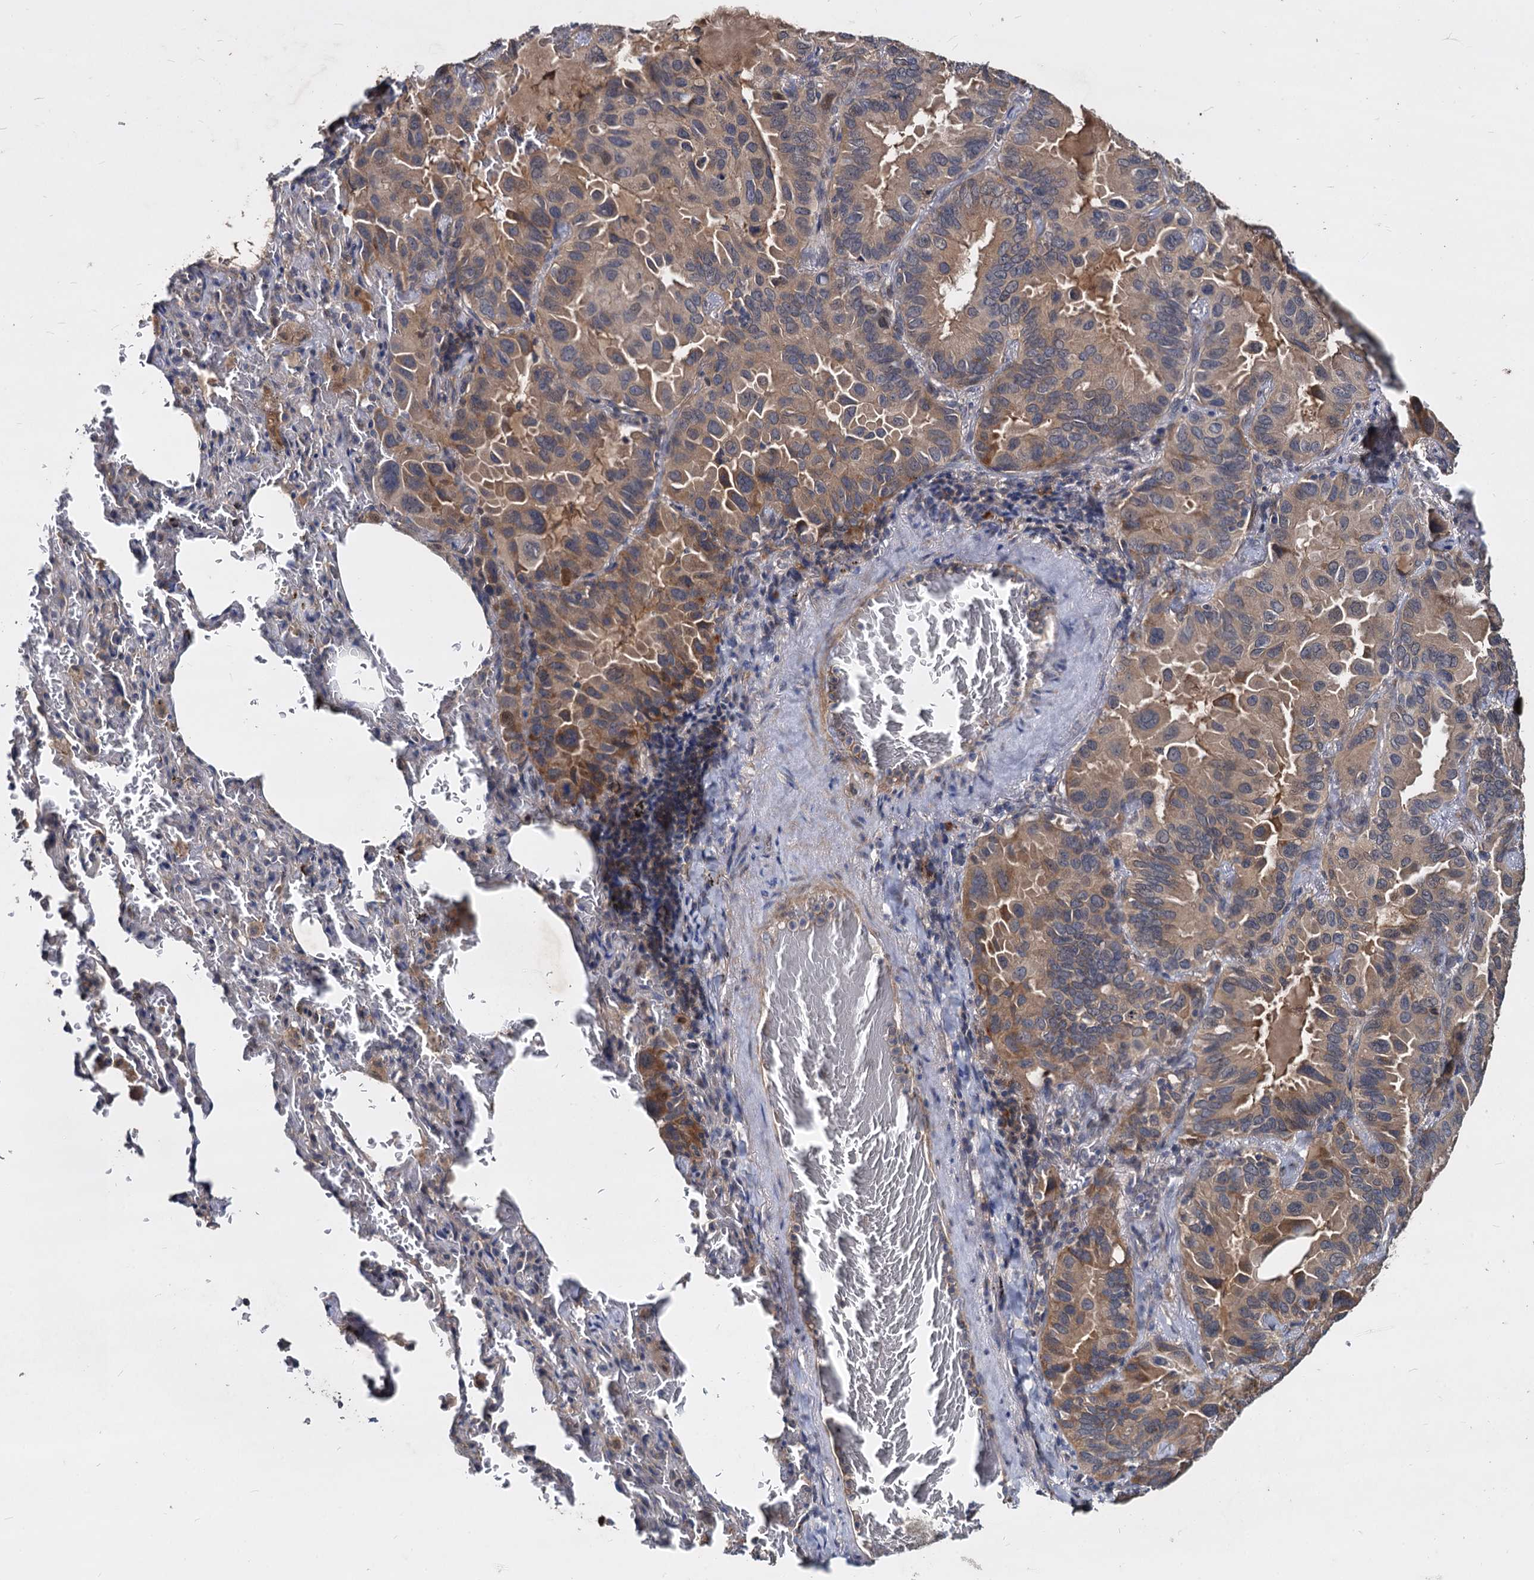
{"staining": {"intensity": "moderate", "quantity": ">75%", "location": "cytoplasmic/membranous"}, "tissue": "lung cancer", "cell_type": "Tumor cells", "image_type": "cancer", "snomed": [{"axis": "morphology", "description": "Adenocarcinoma, NOS"}, {"axis": "topography", "description": "Lung"}], "caption": "A photomicrograph showing moderate cytoplasmic/membranous expression in approximately >75% of tumor cells in lung cancer (adenocarcinoma), as visualized by brown immunohistochemical staining.", "gene": "CCDC184", "patient": {"sex": "male", "age": 64}}